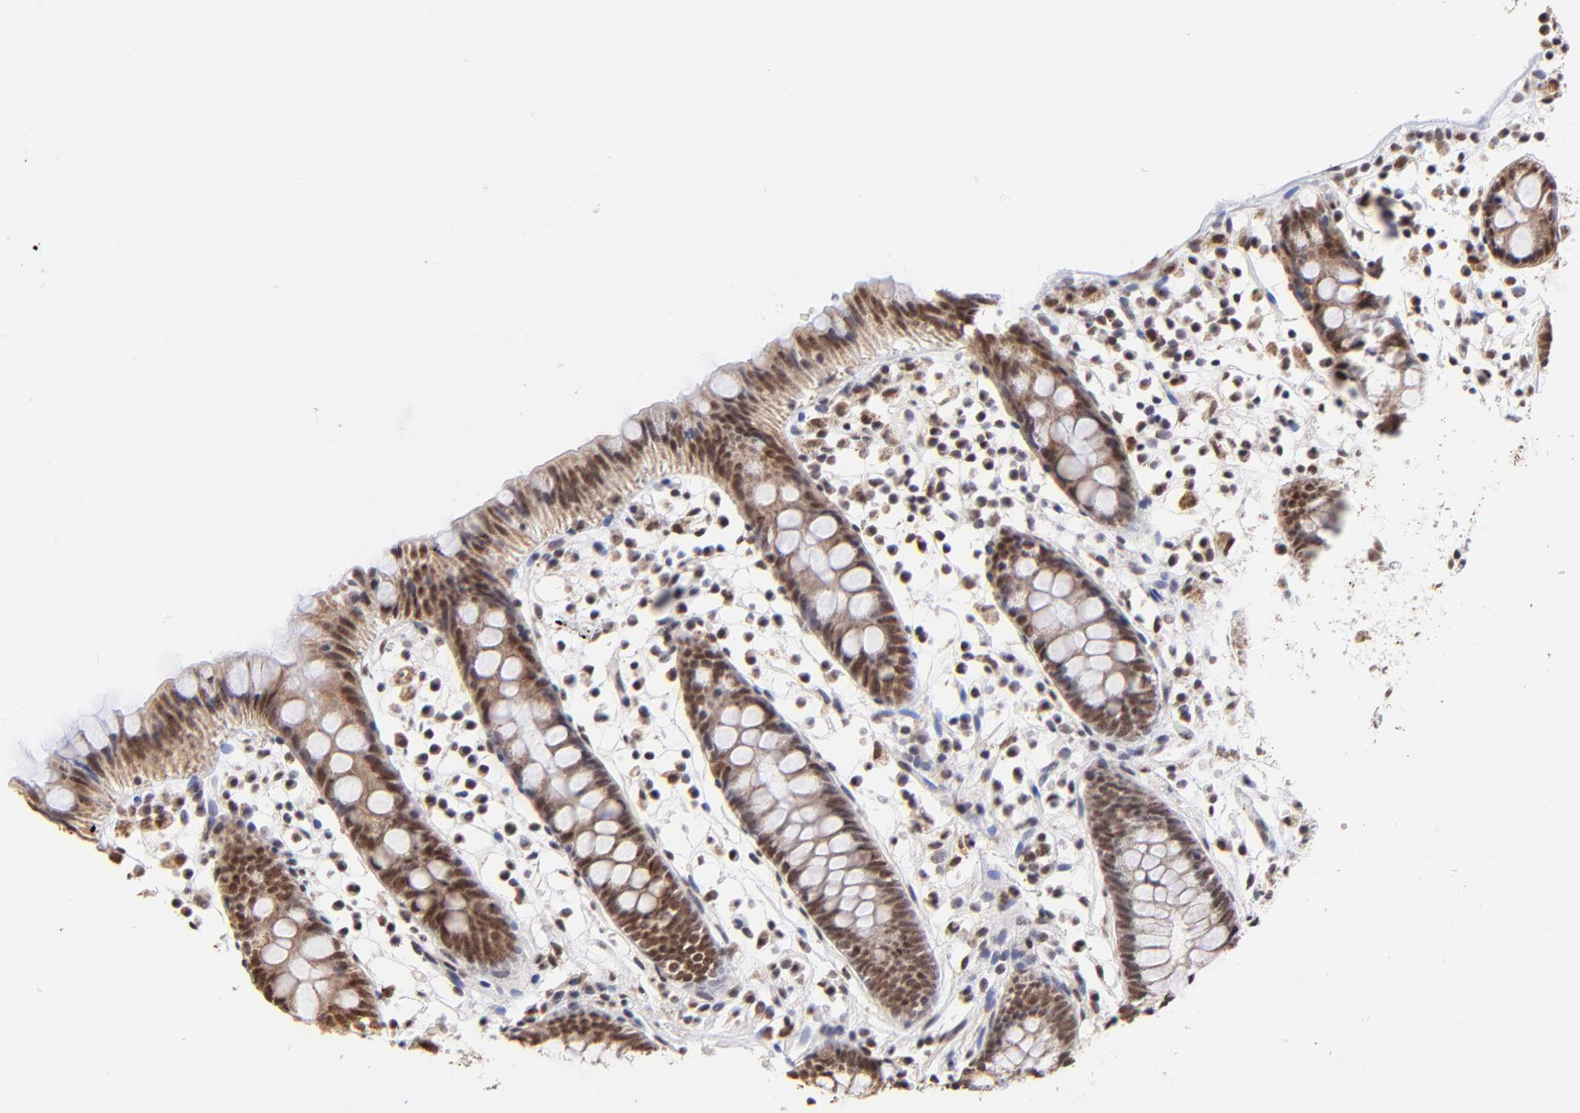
{"staining": {"intensity": "weak", "quantity": ">75%", "location": "nuclear"}, "tissue": "appendix", "cell_type": "Glandular cells", "image_type": "normal", "snomed": [{"axis": "morphology", "description": "Normal tissue, NOS"}, {"axis": "topography", "description": "Appendix"}], "caption": "Immunohistochemistry (IHC) of benign appendix displays low levels of weak nuclear staining in approximately >75% of glandular cells.", "gene": "ZNF670", "patient": {"sex": "male", "age": 38}}